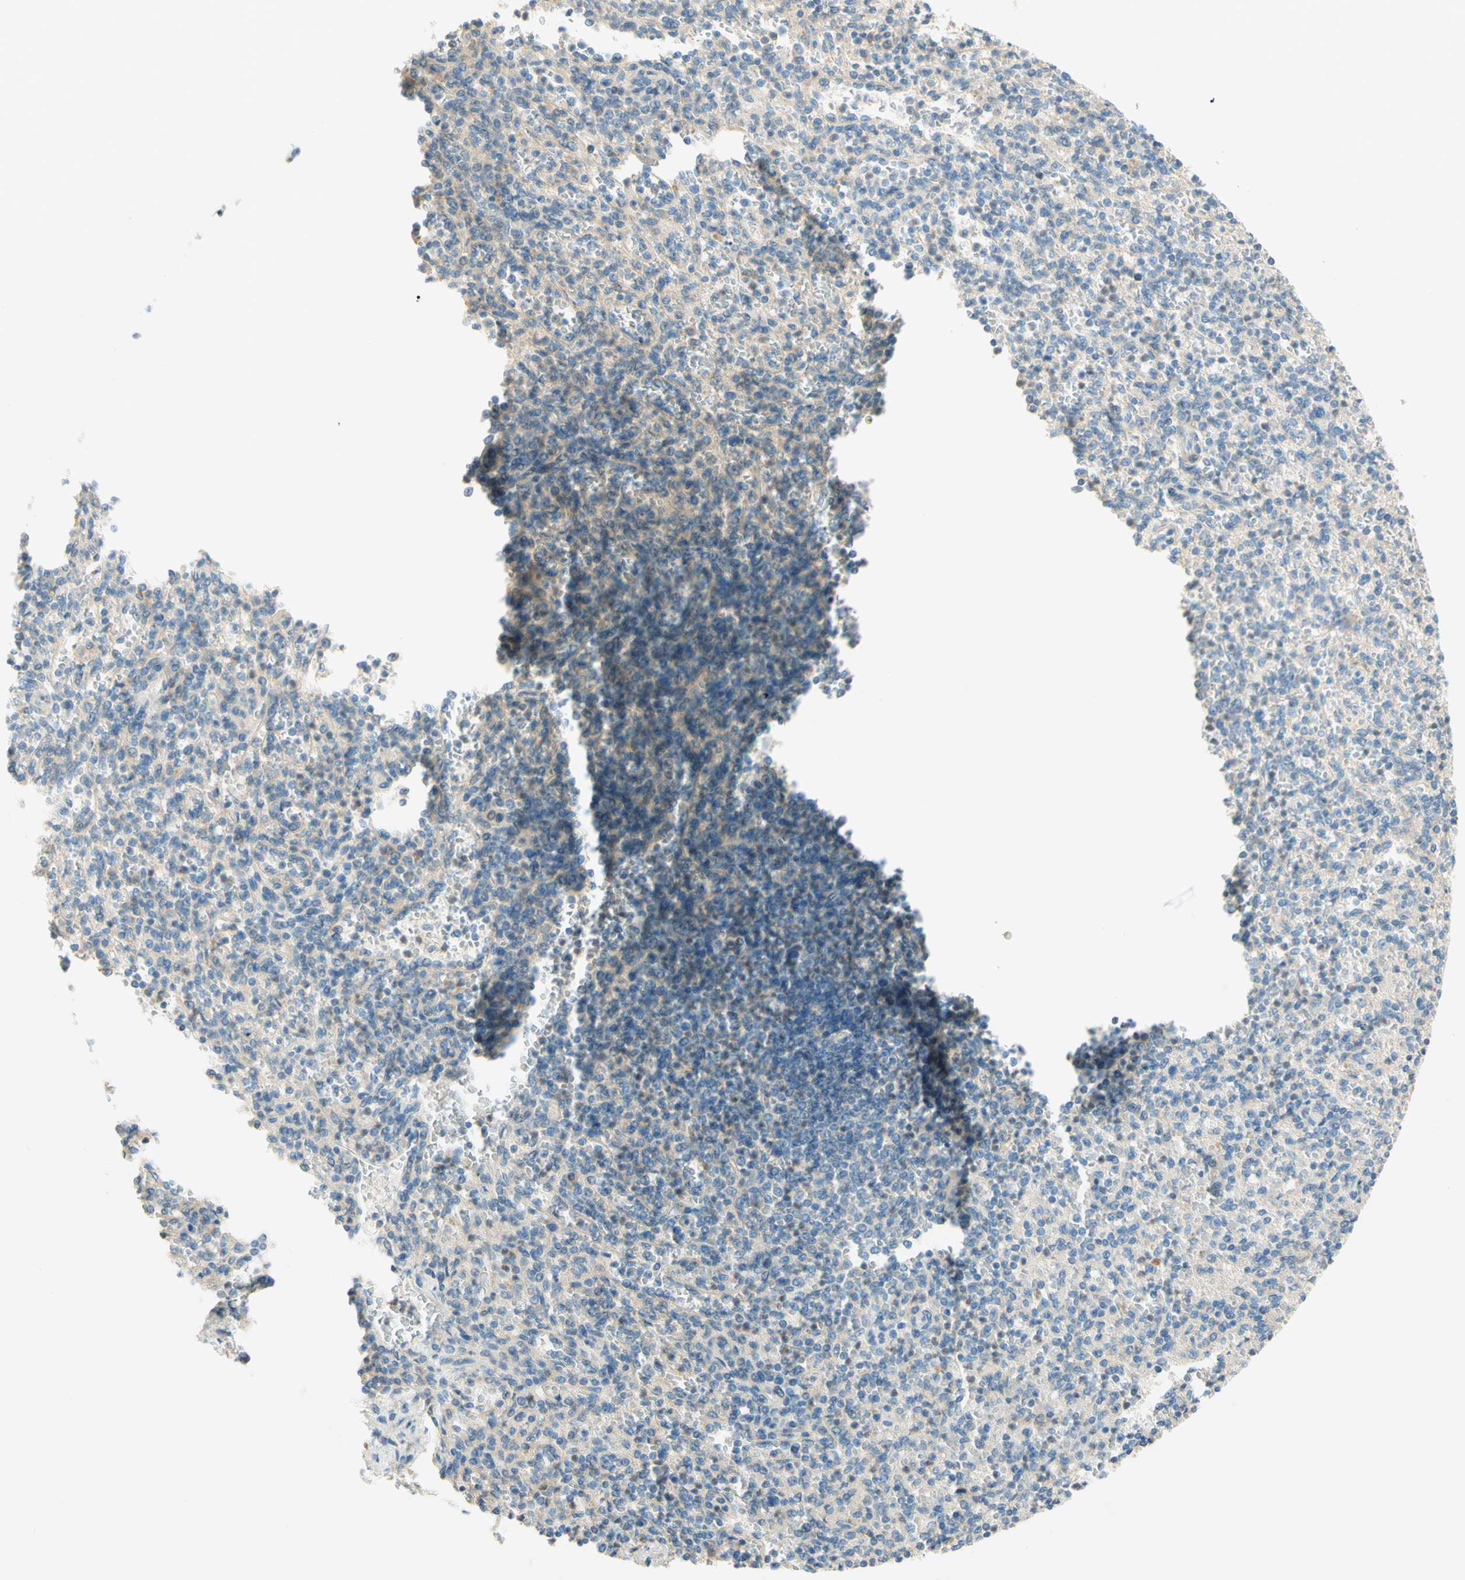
{"staining": {"intensity": "weak", "quantity": "<25%", "location": "cytoplasmic/membranous"}, "tissue": "spleen", "cell_type": "Cells in red pulp", "image_type": "normal", "snomed": [{"axis": "morphology", "description": "Normal tissue, NOS"}, {"axis": "topography", "description": "Spleen"}], "caption": "This photomicrograph is of unremarkable spleen stained with immunohistochemistry to label a protein in brown with the nuclei are counter-stained blue. There is no positivity in cells in red pulp.", "gene": "PROM1", "patient": {"sex": "female", "age": 74}}